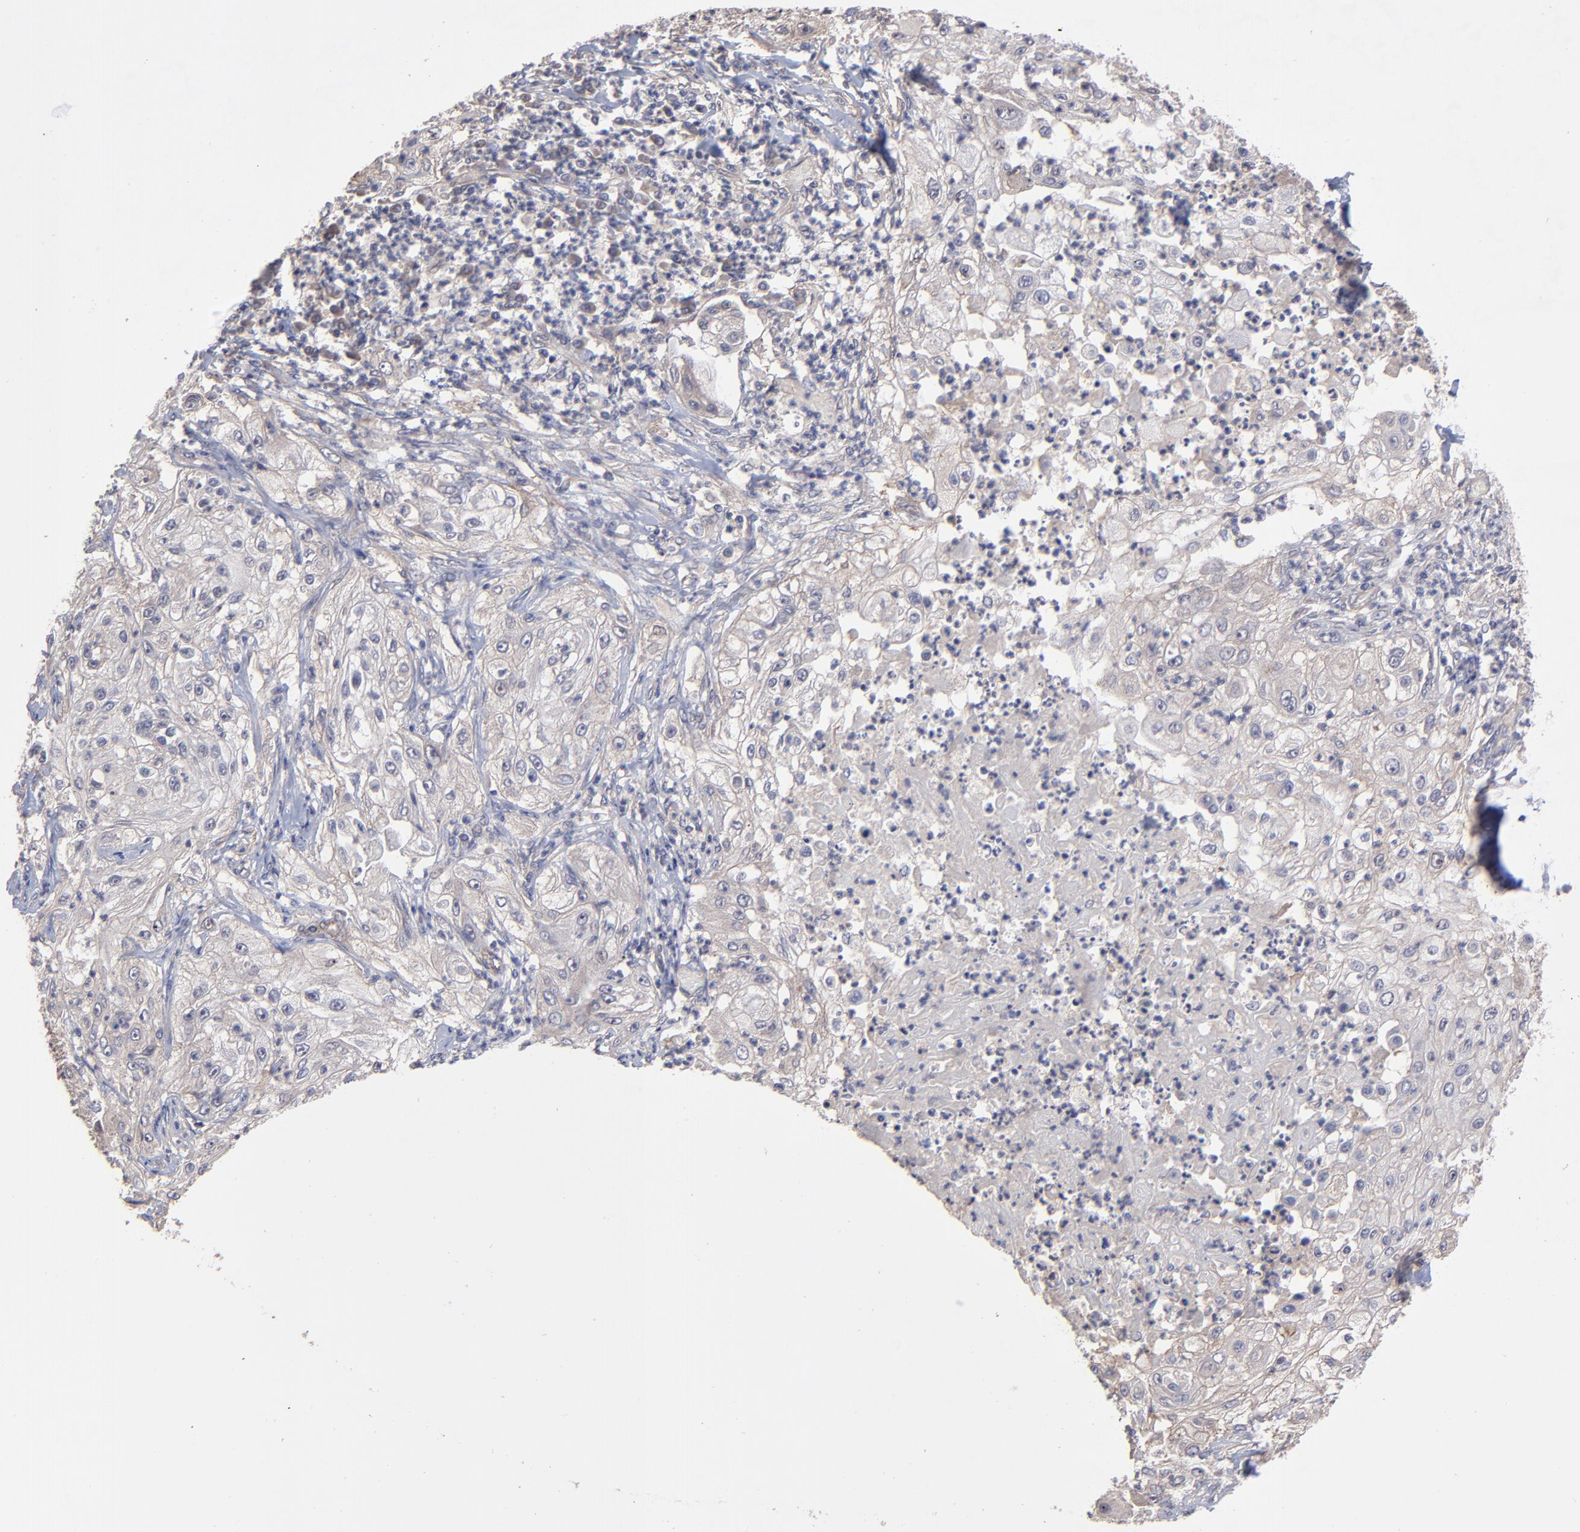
{"staining": {"intensity": "negative", "quantity": "none", "location": "none"}, "tissue": "lung cancer", "cell_type": "Tumor cells", "image_type": "cancer", "snomed": [{"axis": "morphology", "description": "Inflammation, NOS"}, {"axis": "morphology", "description": "Squamous cell carcinoma, NOS"}, {"axis": "topography", "description": "Lymph node"}, {"axis": "topography", "description": "Soft tissue"}, {"axis": "topography", "description": "Lung"}], "caption": "The immunohistochemistry (IHC) micrograph has no significant expression in tumor cells of squamous cell carcinoma (lung) tissue.", "gene": "ZNF780B", "patient": {"sex": "male", "age": 66}}